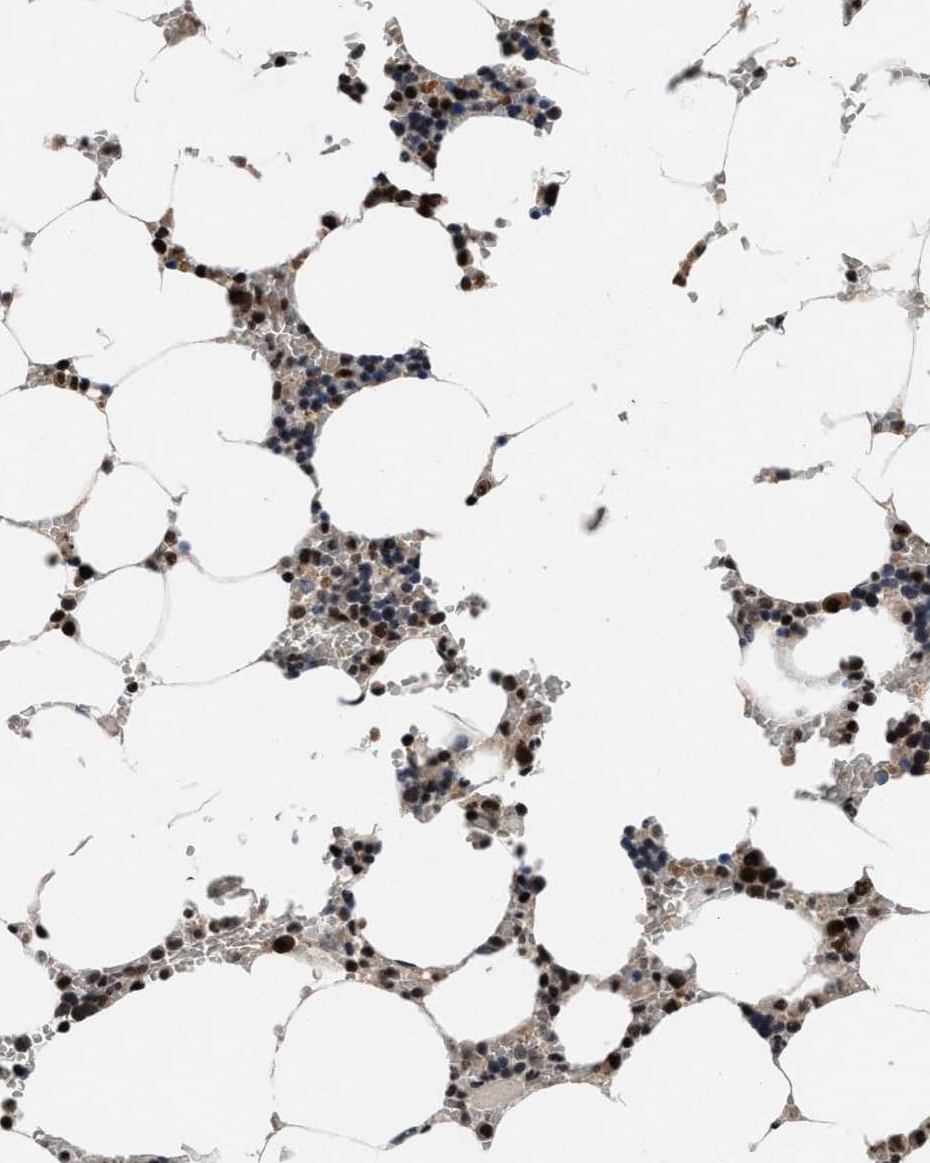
{"staining": {"intensity": "strong", "quantity": "25%-75%", "location": "nuclear"}, "tissue": "bone marrow", "cell_type": "Hematopoietic cells", "image_type": "normal", "snomed": [{"axis": "morphology", "description": "Normal tissue, NOS"}, {"axis": "topography", "description": "Bone marrow"}], "caption": "Normal bone marrow shows strong nuclear expression in about 25%-75% of hematopoietic cells.", "gene": "WDR81", "patient": {"sex": "male", "age": 70}}